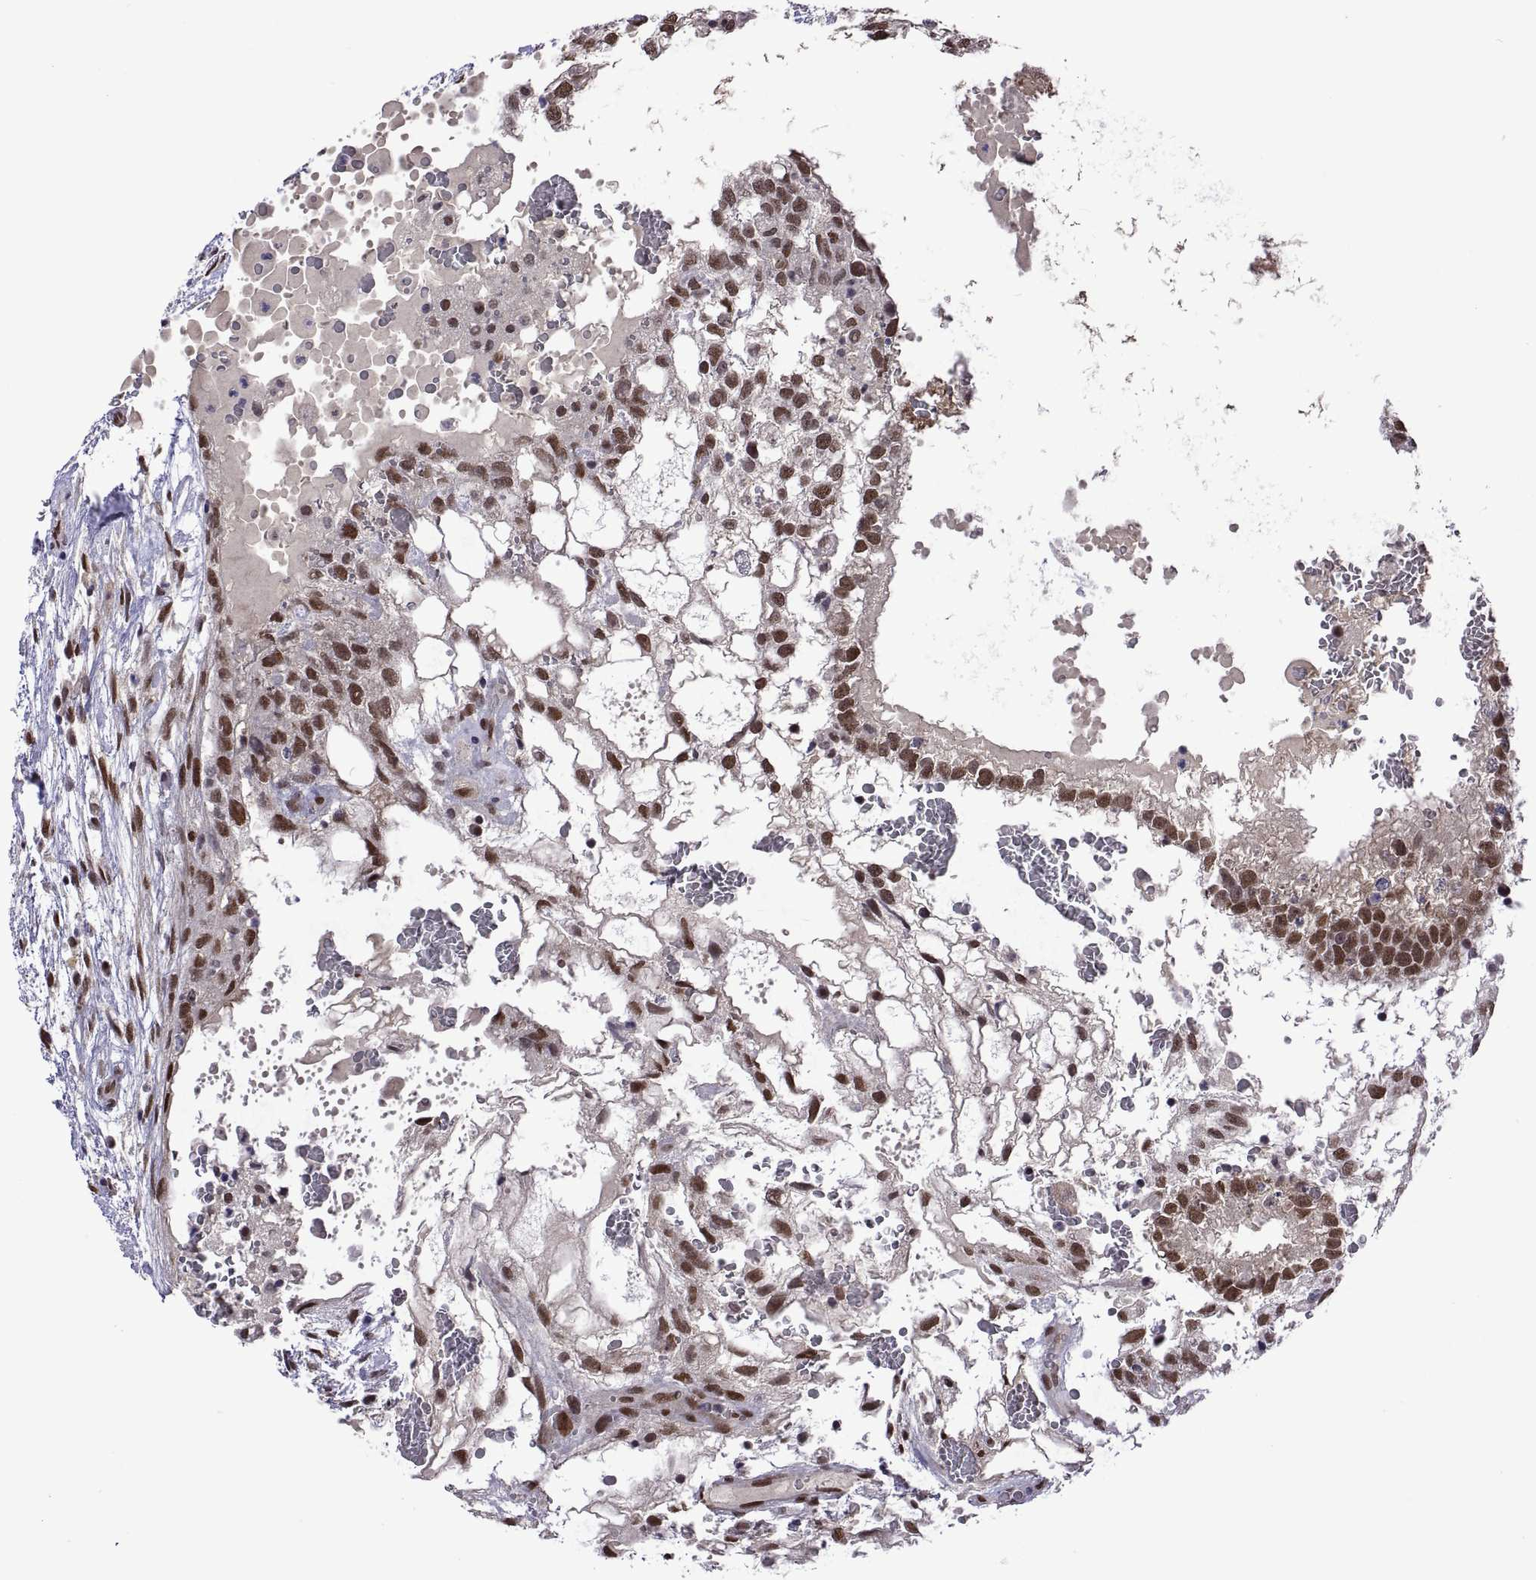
{"staining": {"intensity": "moderate", "quantity": ">75%", "location": "nuclear"}, "tissue": "testis cancer", "cell_type": "Tumor cells", "image_type": "cancer", "snomed": [{"axis": "morphology", "description": "Normal tissue, NOS"}, {"axis": "morphology", "description": "Carcinoma, Embryonal, NOS"}, {"axis": "topography", "description": "Testis"}], "caption": "Immunohistochemical staining of testis cancer (embryonal carcinoma) shows medium levels of moderate nuclear expression in about >75% of tumor cells. Using DAB (3,3'-diaminobenzidine) (brown) and hematoxylin (blue) stains, captured at high magnification using brightfield microscopy.", "gene": "NR4A1", "patient": {"sex": "male", "age": 32}}